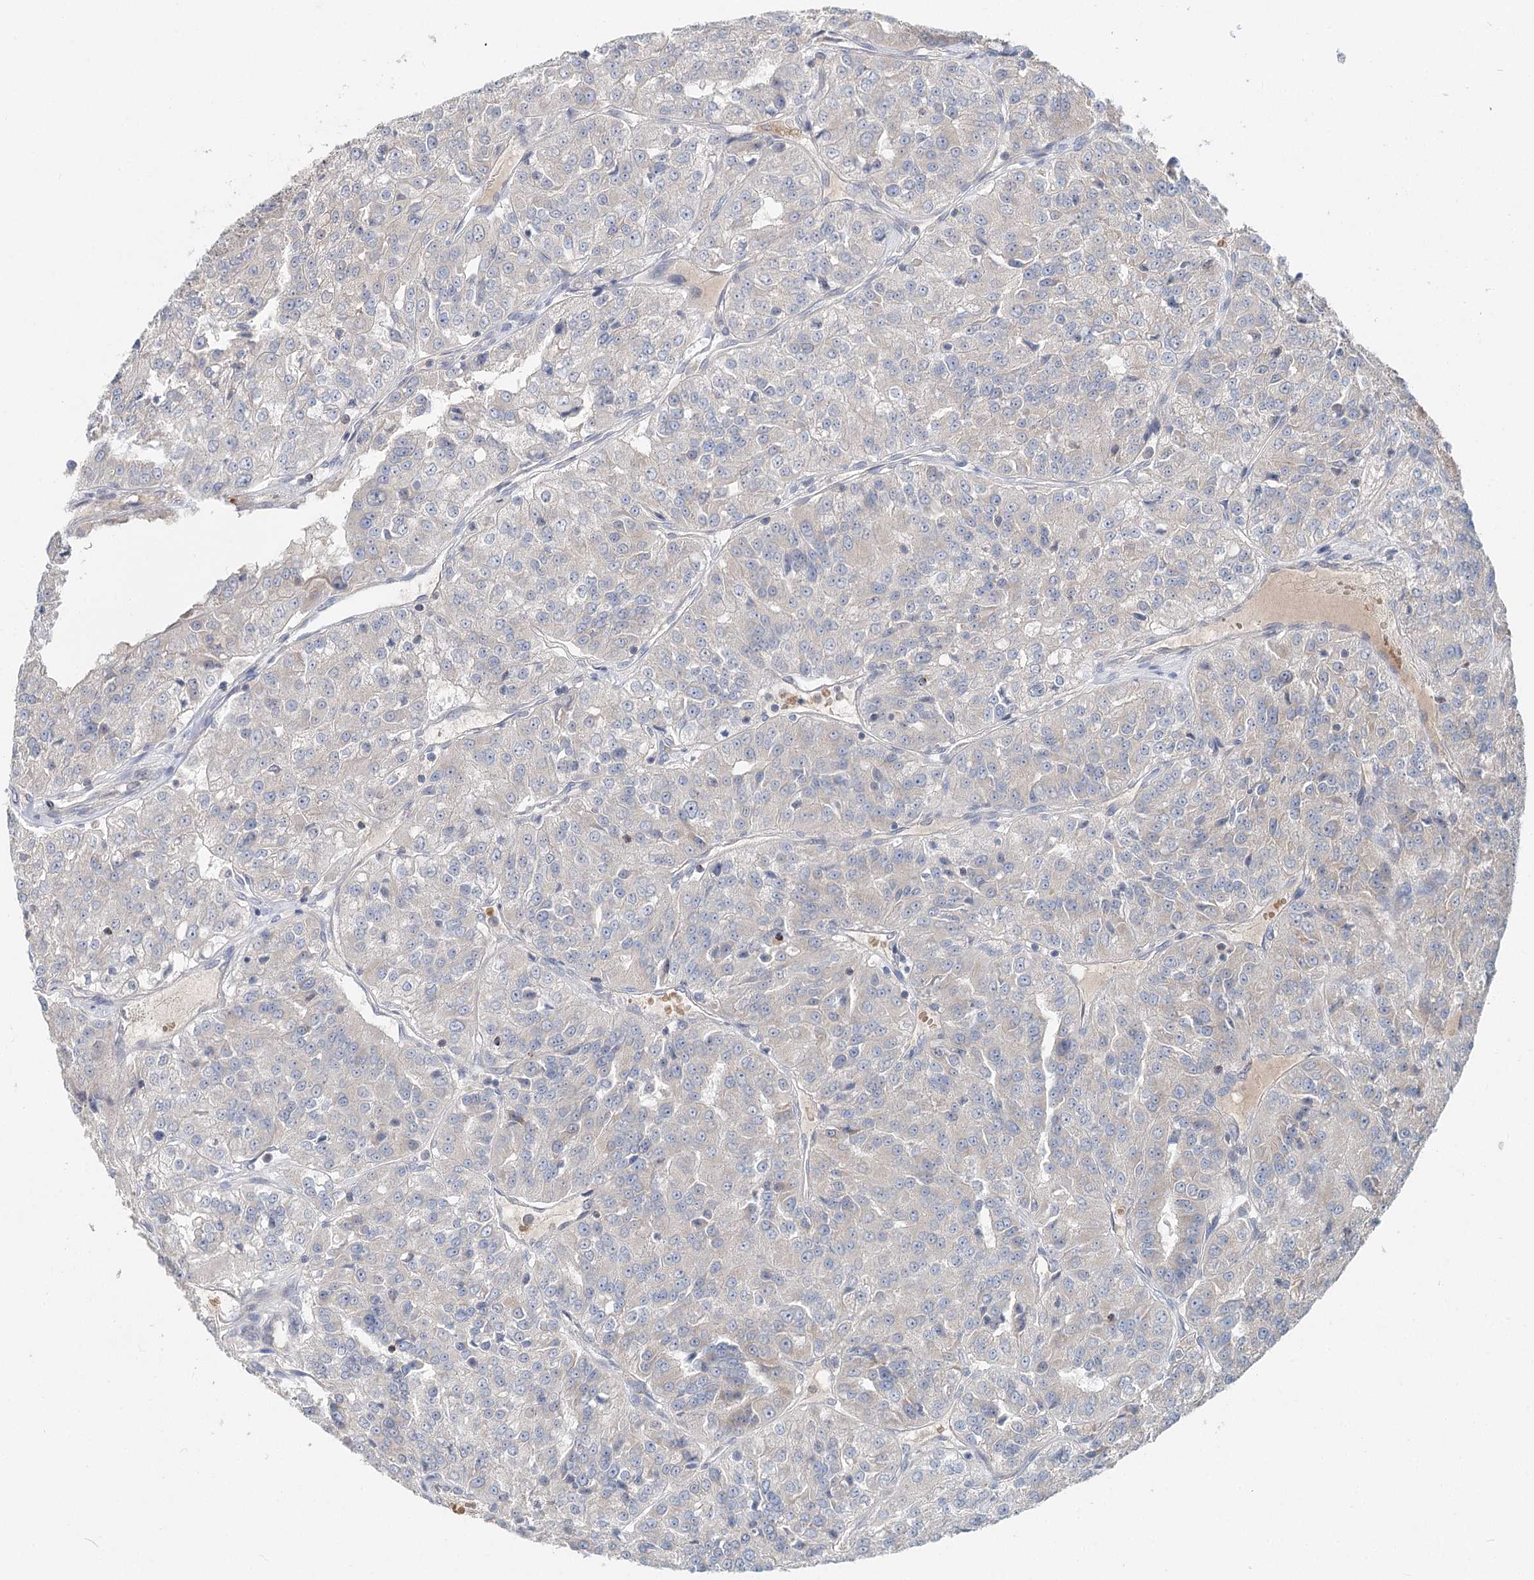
{"staining": {"intensity": "negative", "quantity": "none", "location": "none"}, "tissue": "renal cancer", "cell_type": "Tumor cells", "image_type": "cancer", "snomed": [{"axis": "morphology", "description": "Adenocarcinoma, NOS"}, {"axis": "topography", "description": "Kidney"}], "caption": "Immunohistochemical staining of renal cancer (adenocarcinoma) shows no significant positivity in tumor cells.", "gene": "FBXO7", "patient": {"sex": "female", "age": 63}}